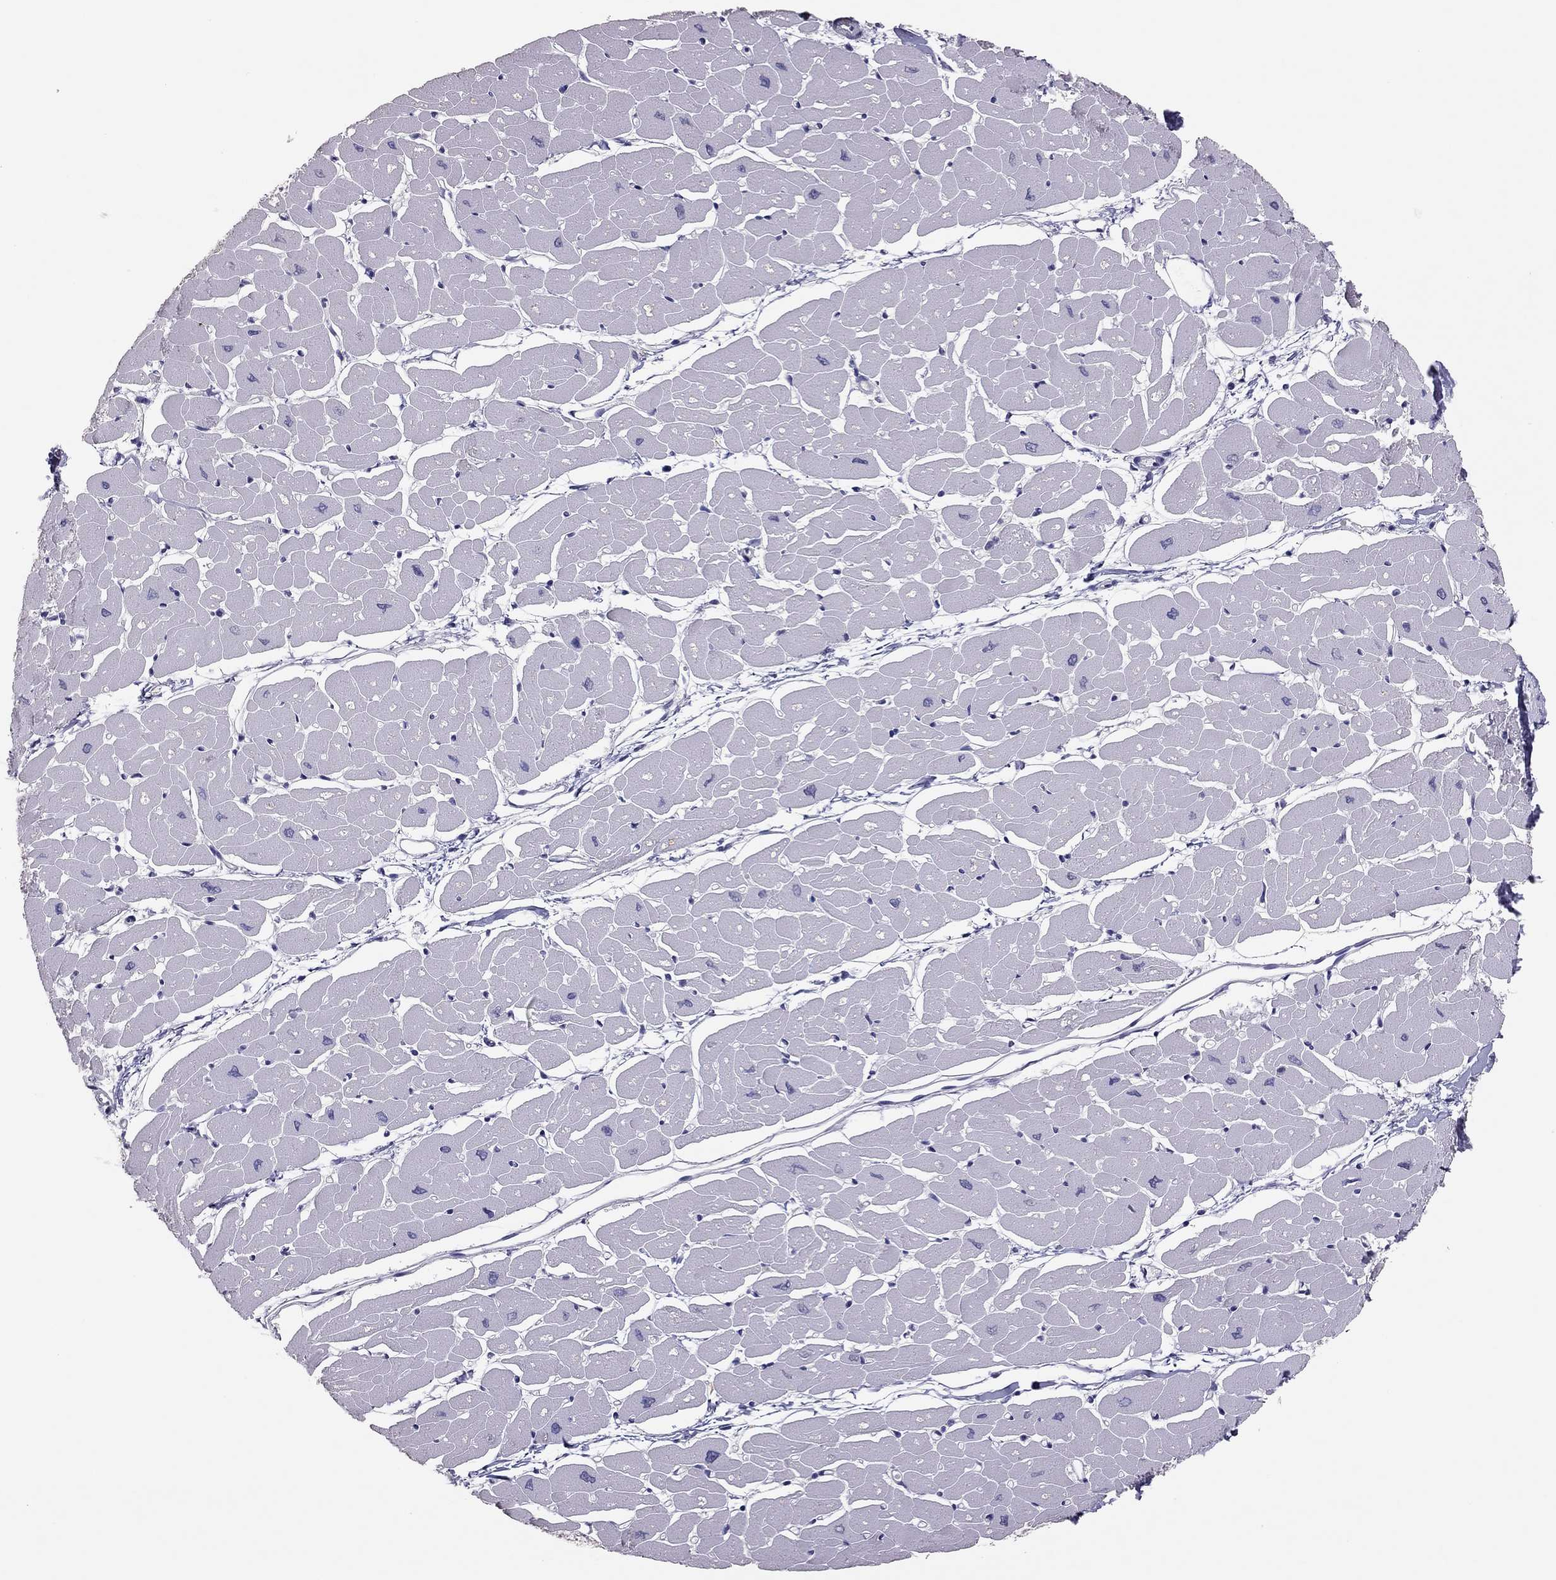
{"staining": {"intensity": "negative", "quantity": "none", "location": "none"}, "tissue": "heart muscle", "cell_type": "Cardiomyocytes", "image_type": "normal", "snomed": [{"axis": "morphology", "description": "Normal tissue, NOS"}, {"axis": "topography", "description": "Heart"}], "caption": "Photomicrograph shows no protein staining in cardiomyocytes of unremarkable heart muscle. Nuclei are stained in blue.", "gene": "ADORA2A", "patient": {"sex": "male", "age": 57}}